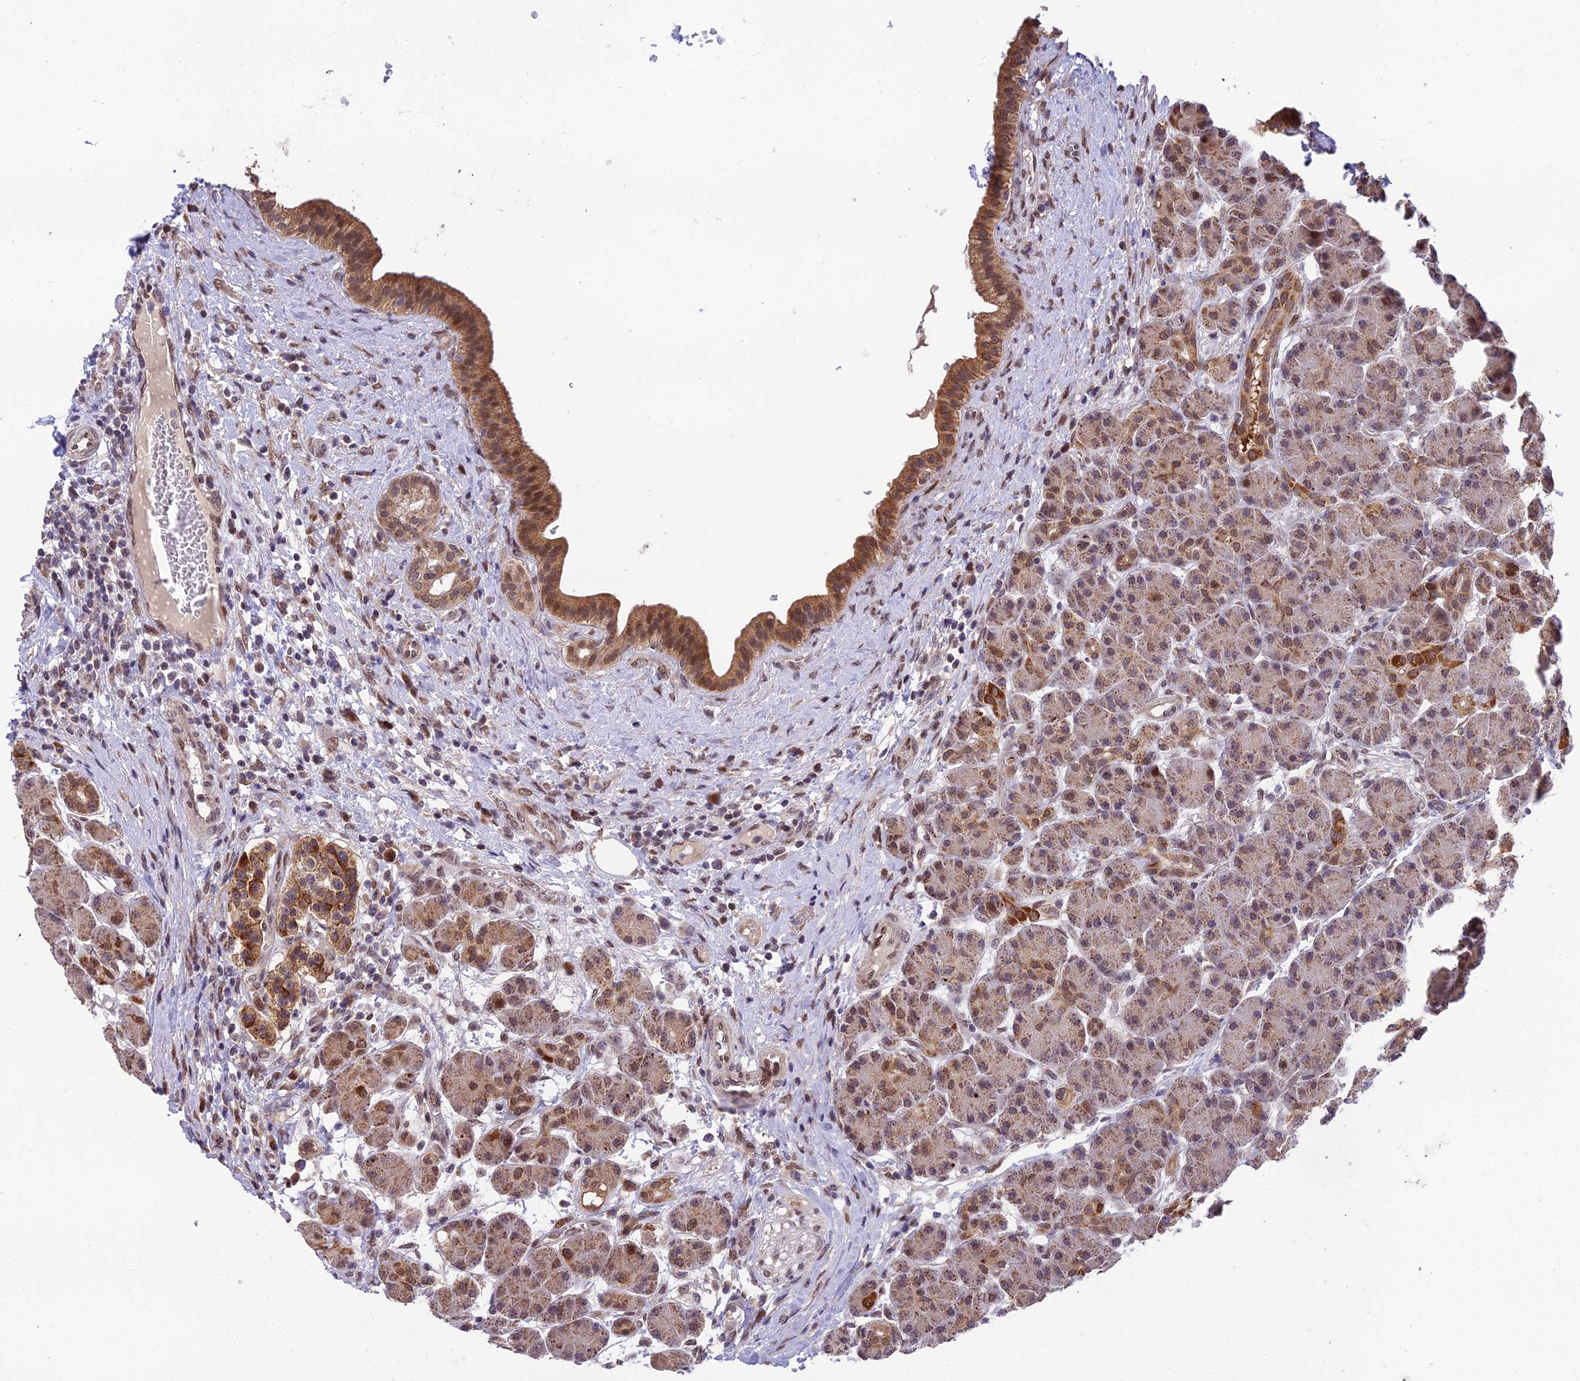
{"staining": {"intensity": "moderate", "quantity": ">75%", "location": "cytoplasmic/membranous,nuclear"}, "tissue": "pancreas", "cell_type": "Exocrine glandular cells", "image_type": "normal", "snomed": [{"axis": "morphology", "description": "Normal tissue, NOS"}, {"axis": "topography", "description": "Pancreas"}], "caption": "Immunohistochemistry staining of normal pancreas, which exhibits medium levels of moderate cytoplasmic/membranous,nuclear staining in about >75% of exocrine glandular cells indicating moderate cytoplasmic/membranous,nuclear protein staining. The staining was performed using DAB (brown) for protein detection and nuclei were counterstained in hematoxylin (blue).", "gene": "CYP2R1", "patient": {"sex": "male", "age": 63}}